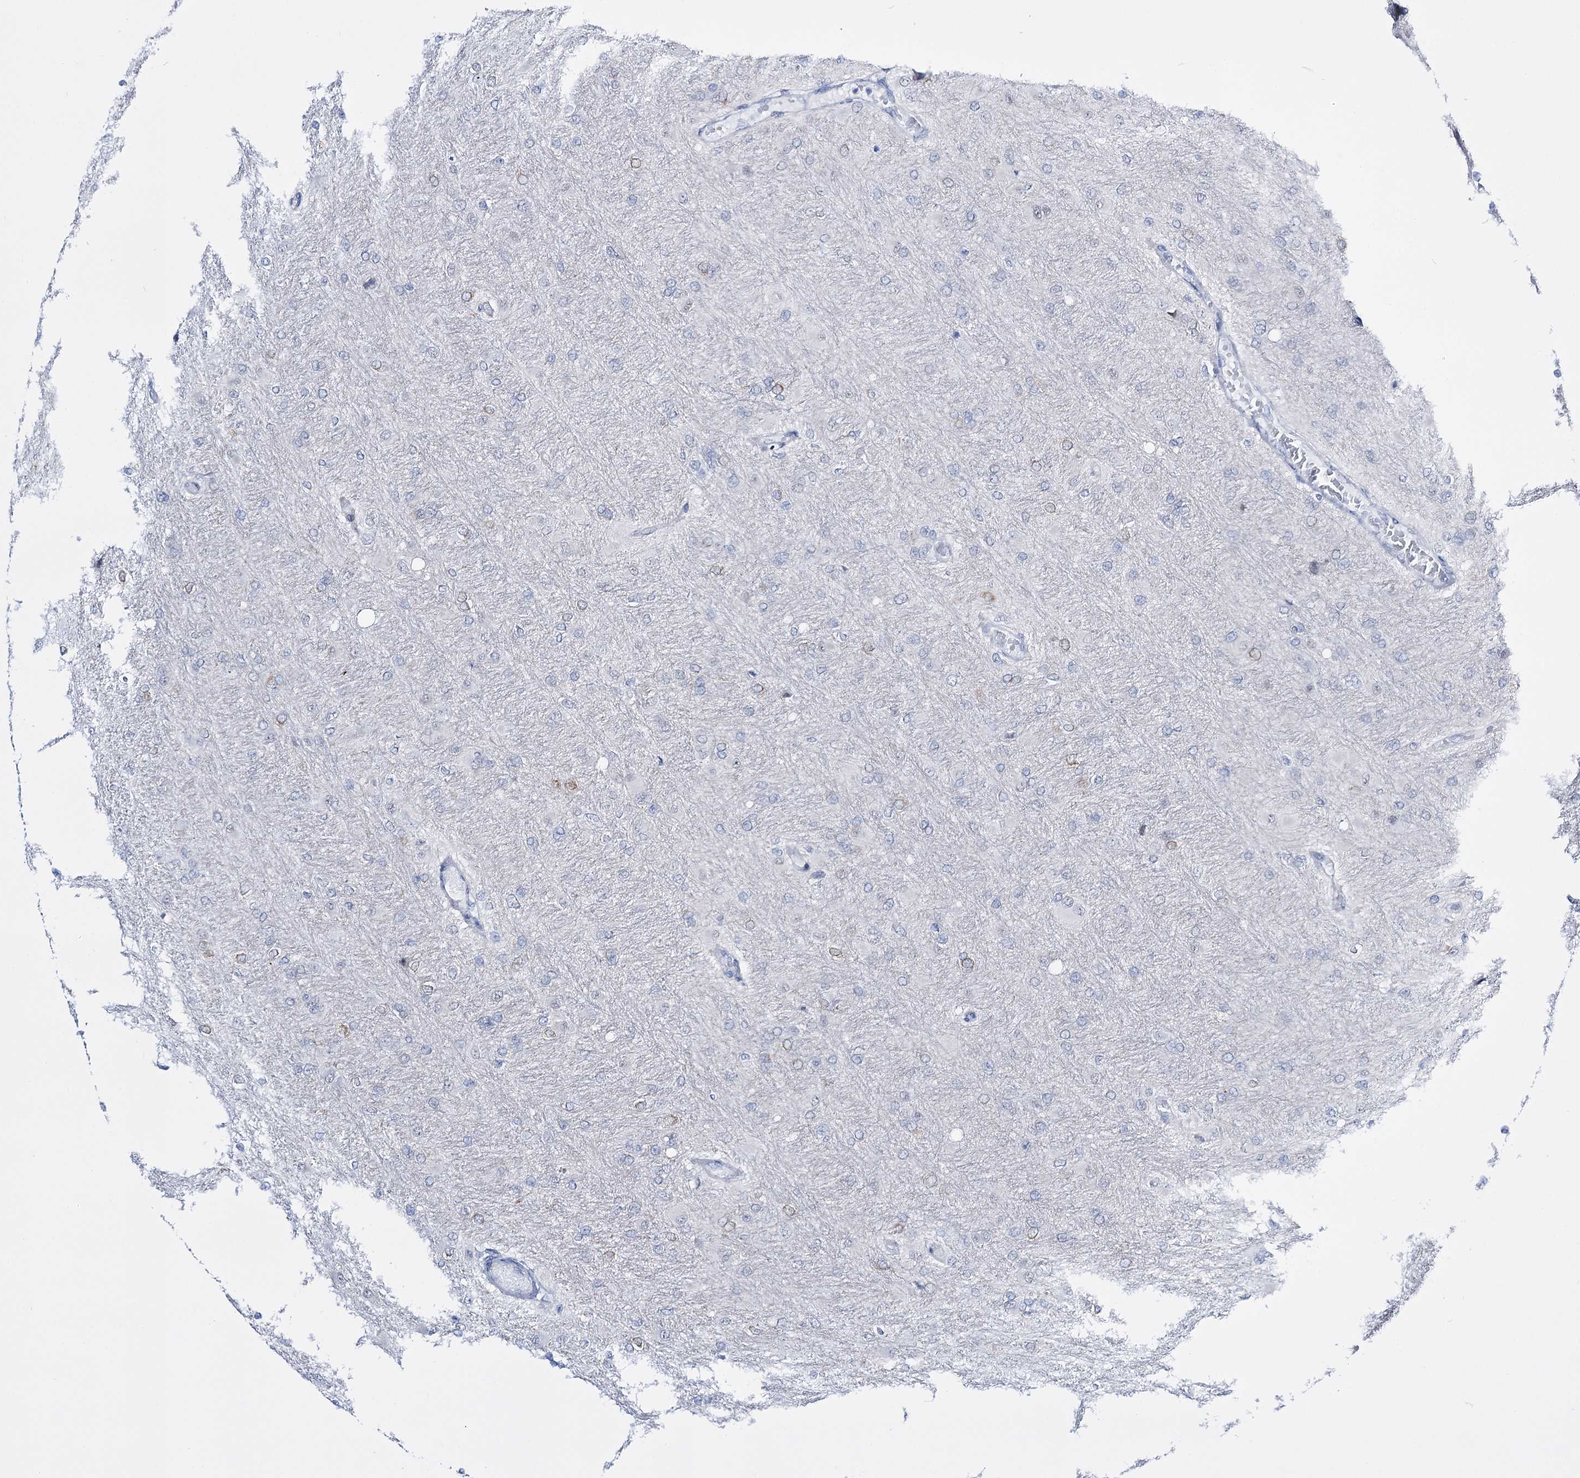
{"staining": {"intensity": "negative", "quantity": "none", "location": "none"}, "tissue": "glioma", "cell_type": "Tumor cells", "image_type": "cancer", "snomed": [{"axis": "morphology", "description": "Glioma, malignant, High grade"}, {"axis": "topography", "description": "Cerebral cortex"}], "caption": "Histopathology image shows no protein expression in tumor cells of glioma tissue.", "gene": "RBM15B", "patient": {"sex": "female", "age": 36}}